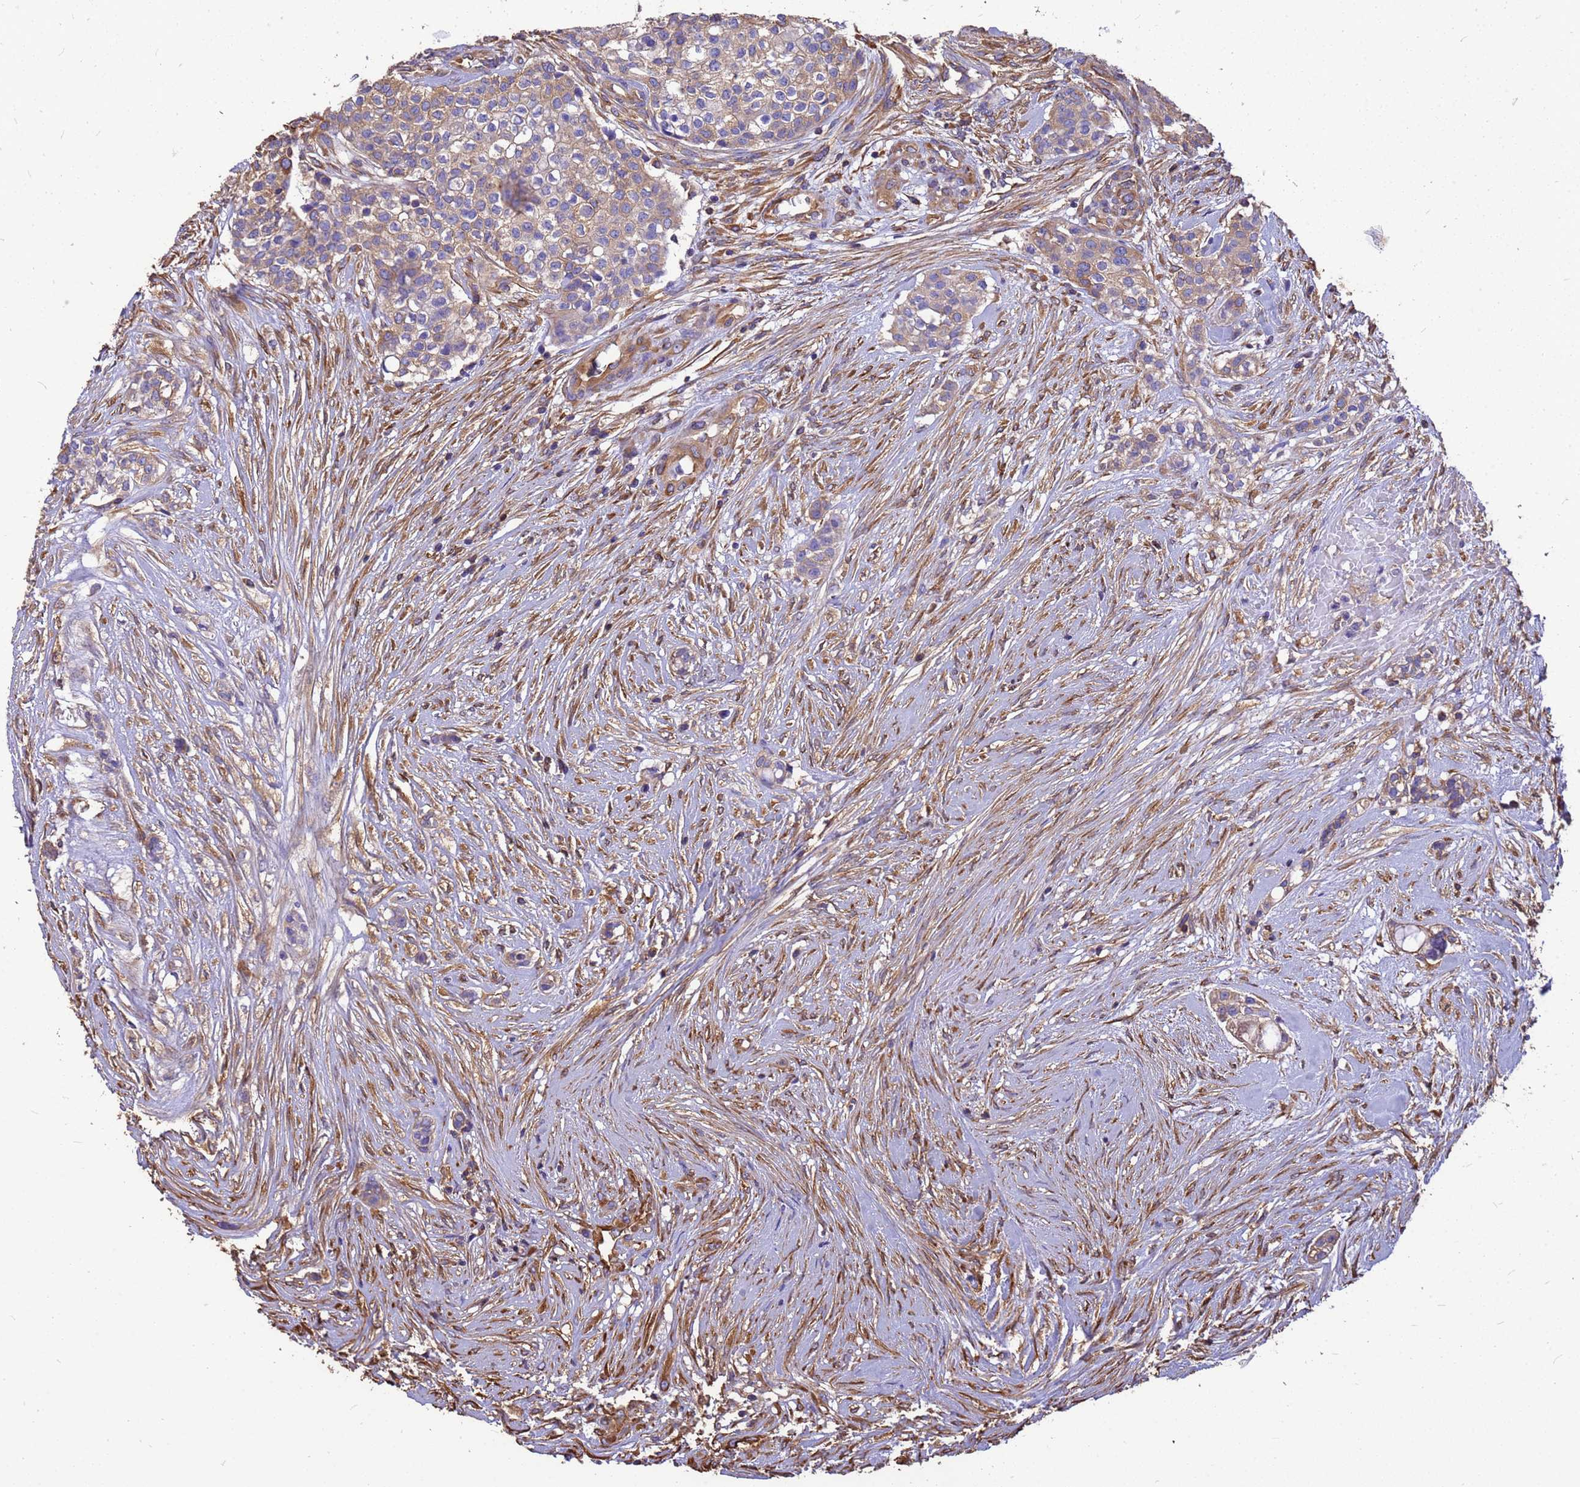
{"staining": {"intensity": "weak", "quantity": ">75%", "location": "cytoplasmic/membranous"}, "tissue": "head and neck cancer", "cell_type": "Tumor cells", "image_type": "cancer", "snomed": [{"axis": "morphology", "description": "Adenocarcinoma, NOS"}, {"axis": "topography", "description": "Head-Neck"}], "caption": "Adenocarcinoma (head and neck) stained with a brown dye reveals weak cytoplasmic/membranous positive positivity in approximately >75% of tumor cells.", "gene": "TUBB1", "patient": {"sex": "male", "age": 81}}